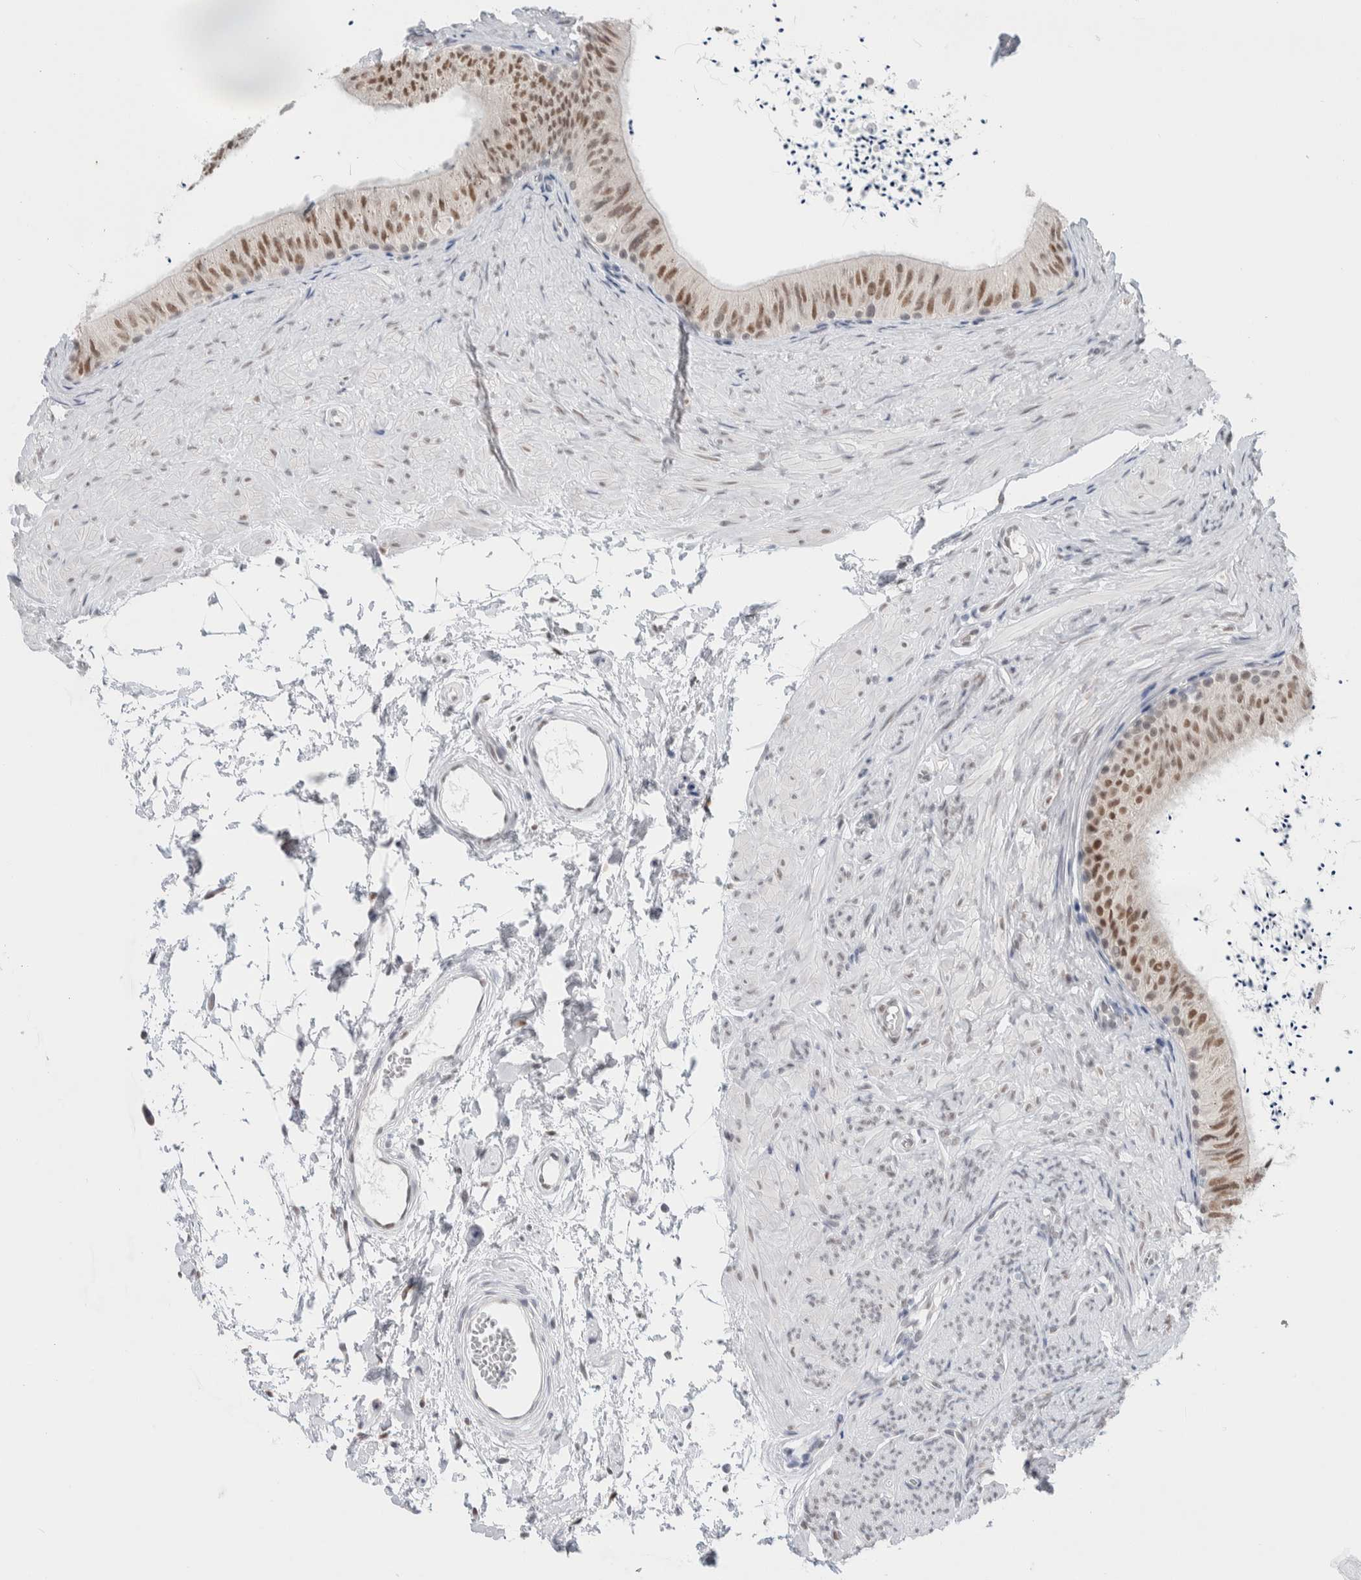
{"staining": {"intensity": "moderate", "quantity": ">75%", "location": "nuclear"}, "tissue": "epididymis", "cell_type": "Glandular cells", "image_type": "normal", "snomed": [{"axis": "morphology", "description": "Normal tissue, NOS"}, {"axis": "topography", "description": "Epididymis"}], "caption": "Immunohistochemical staining of benign human epididymis displays moderate nuclear protein positivity in approximately >75% of glandular cells.", "gene": "PRMT1", "patient": {"sex": "male", "age": 56}}